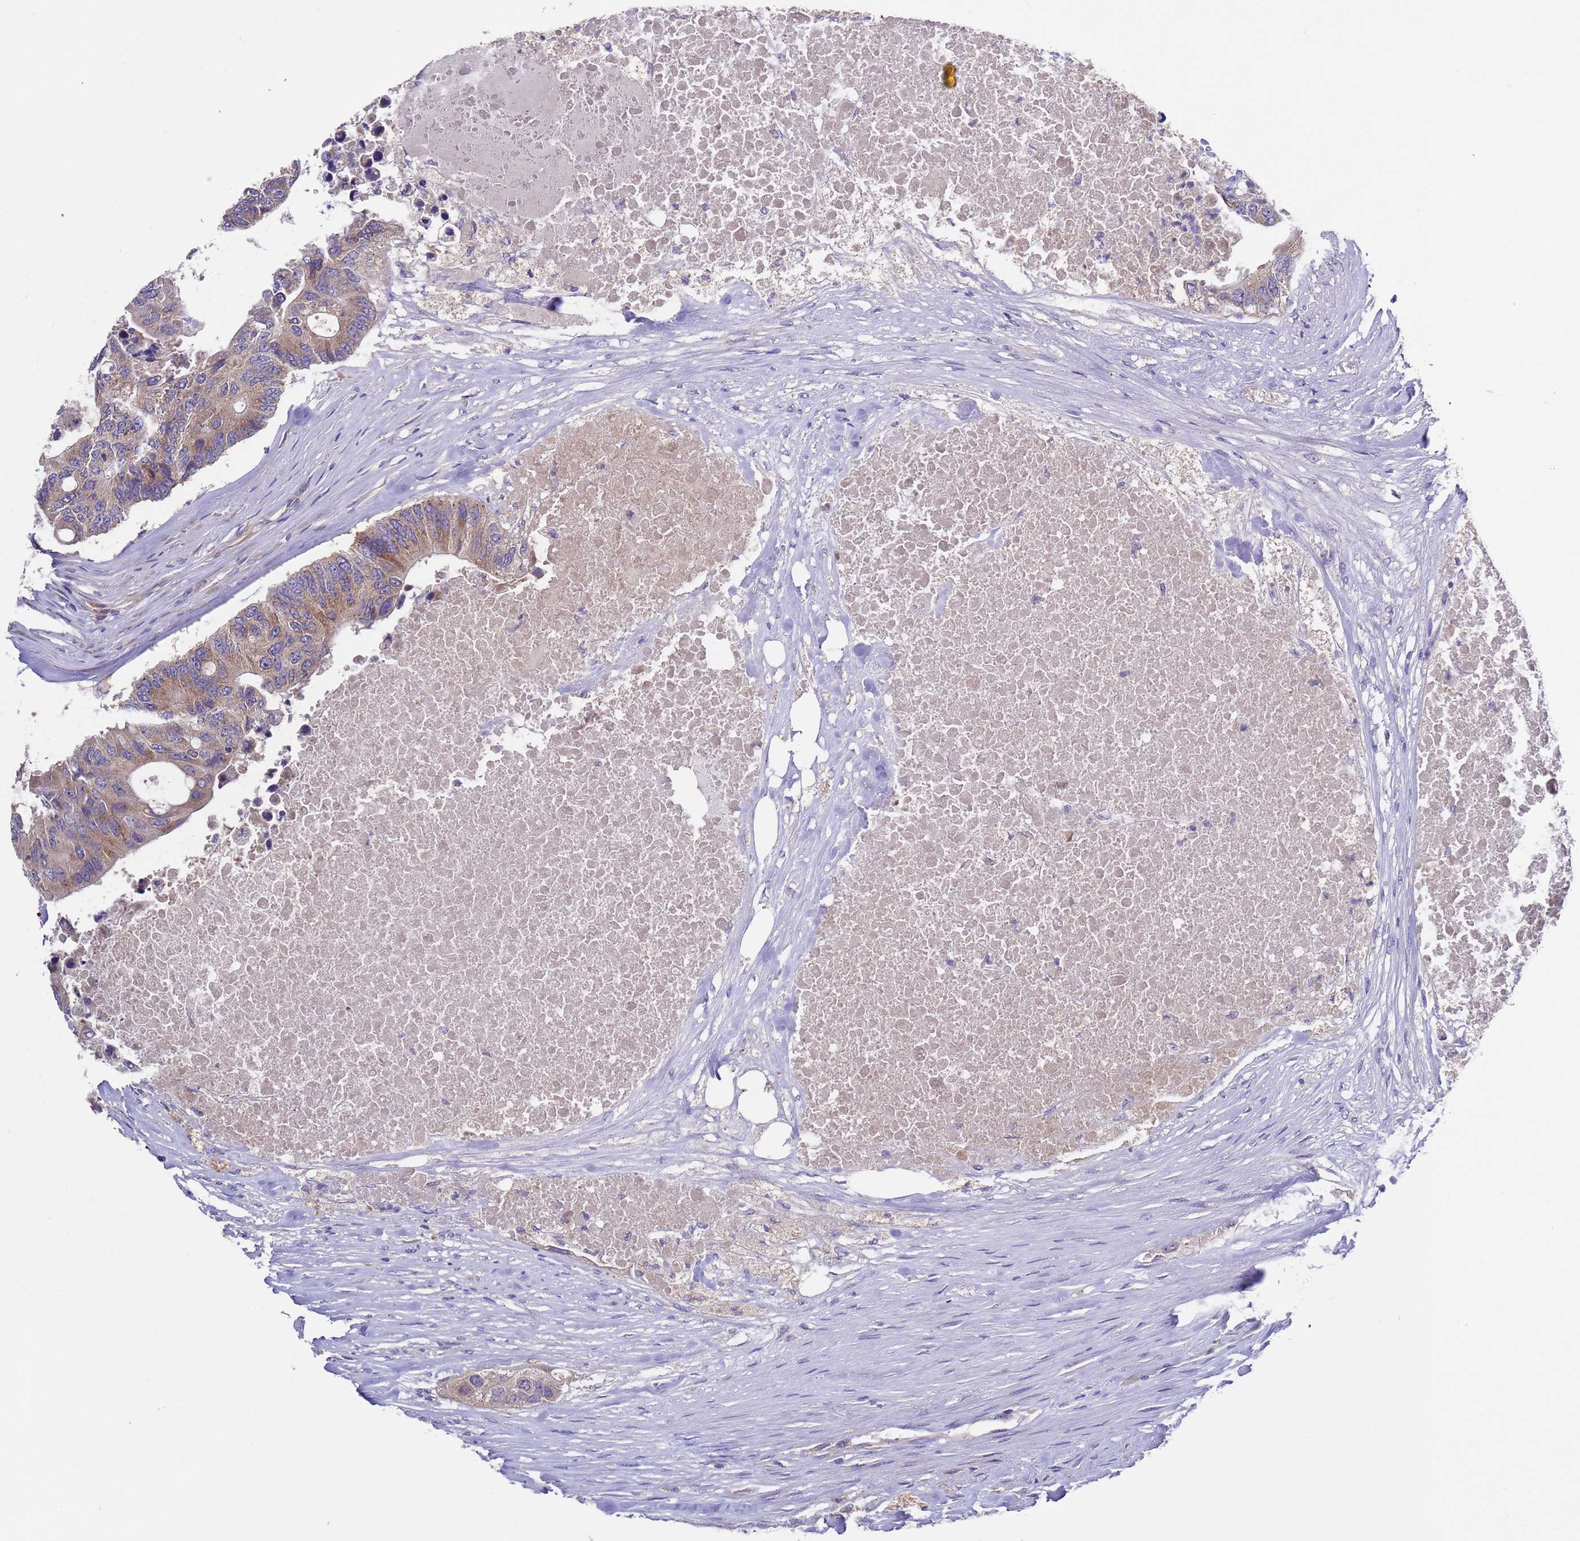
{"staining": {"intensity": "moderate", "quantity": ">75%", "location": "cytoplasmic/membranous"}, "tissue": "colorectal cancer", "cell_type": "Tumor cells", "image_type": "cancer", "snomed": [{"axis": "morphology", "description": "Adenocarcinoma, NOS"}, {"axis": "topography", "description": "Colon"}], "caption": "DAB immunohistochemical staining of human colorectal adenocarcinoma reveals moderate cytoplasmic/membranous protein positivity in about >75% of tumor cells.", "gene": "DCAF12L2", "patient": {"sex": "male", "age": 71}}